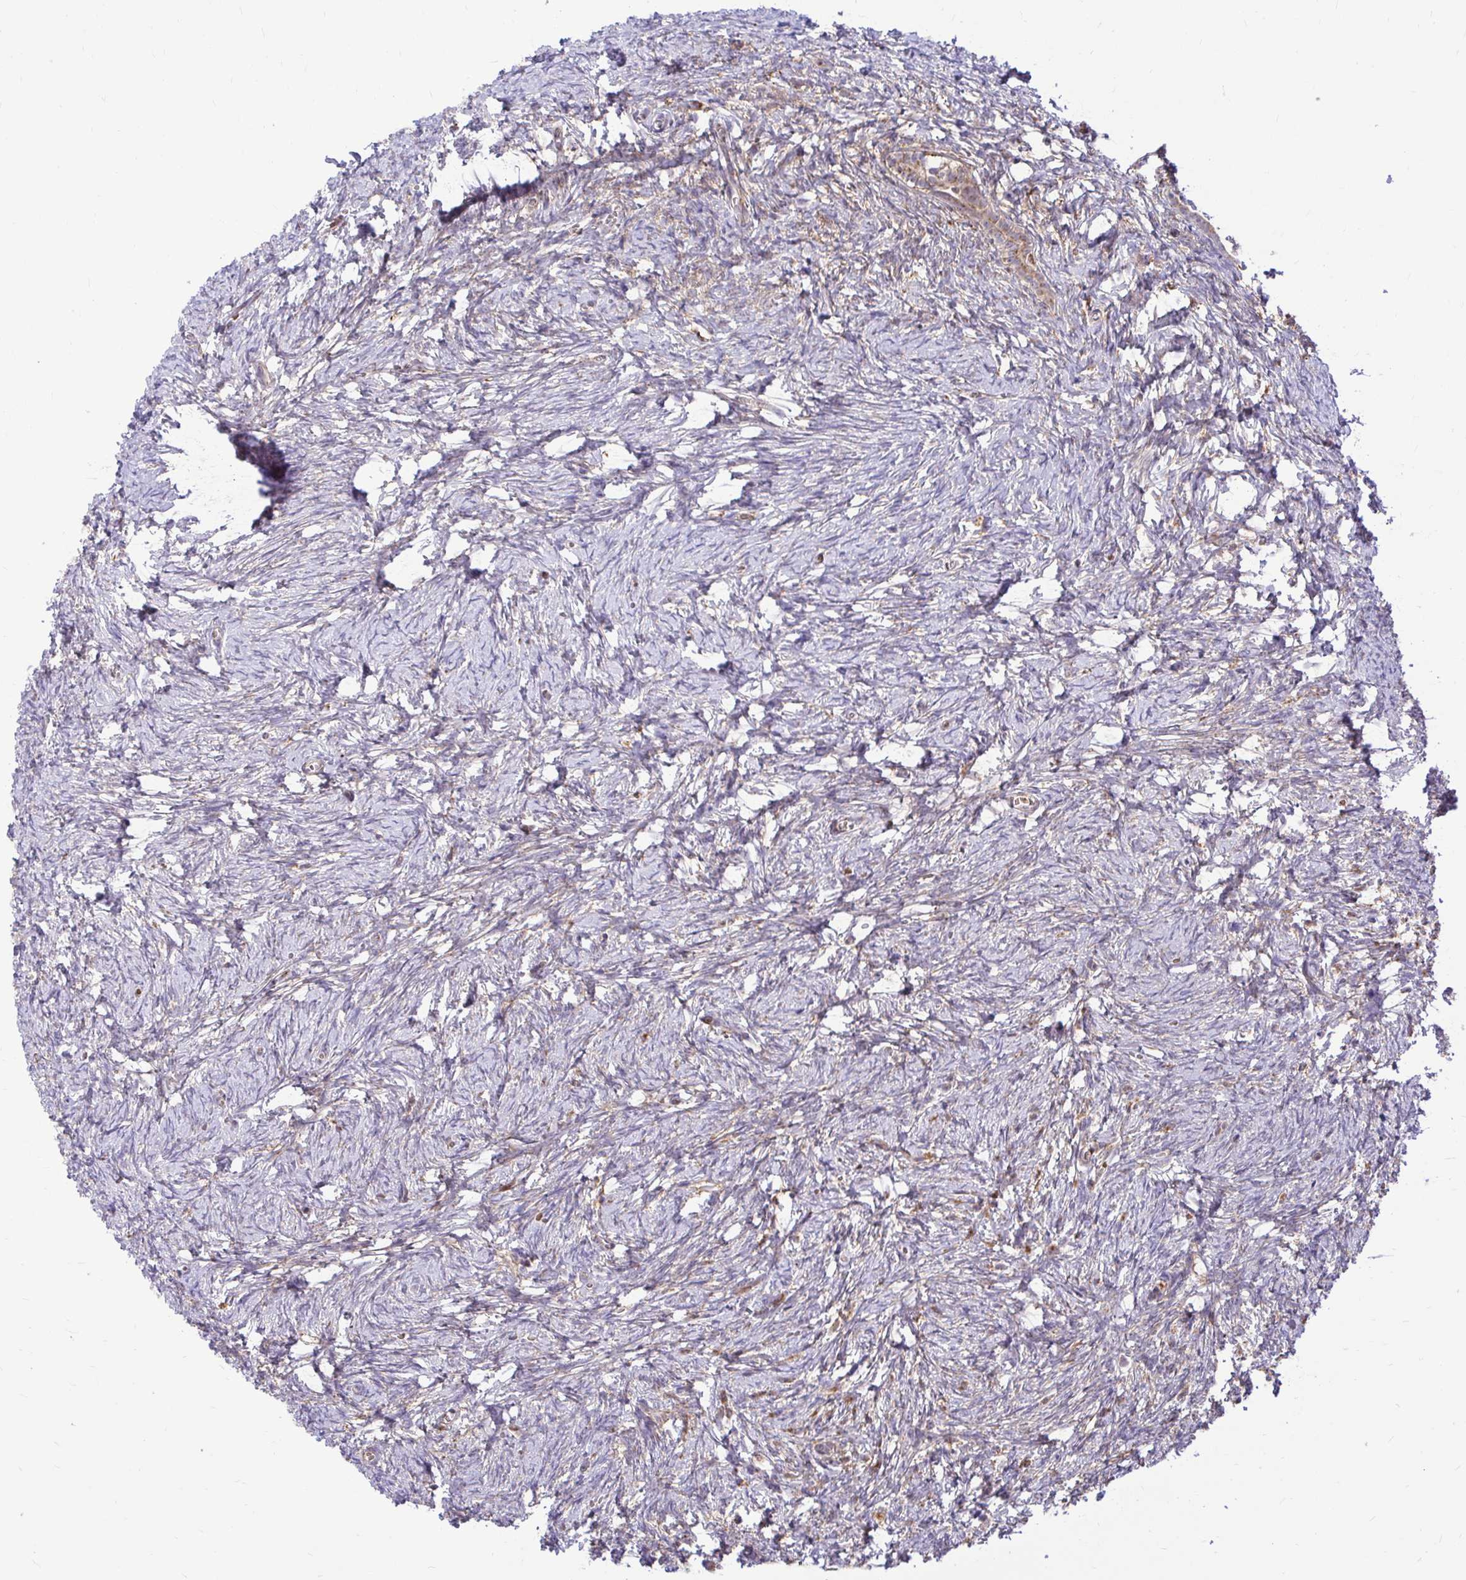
{"staining": {"intensity": "weak", "quantity": "<25%", "location": "cytoplasmic/membranous"}, "tissue": "ovary", "cell_type": "Ovarian stroma cells", "image_type": "normal", "snomed": [{"axis": "morphology", "description": "Normal tissue, NOS"}, {"axis": "topography", "description": "Ovary"}], "caption": "DAB immunohistochemical staining of benign human ovary displays no significant positivity in ovarian stroma cells.", "gene": "VTI1B", "patient": {"sex": "female", "age": 41}}